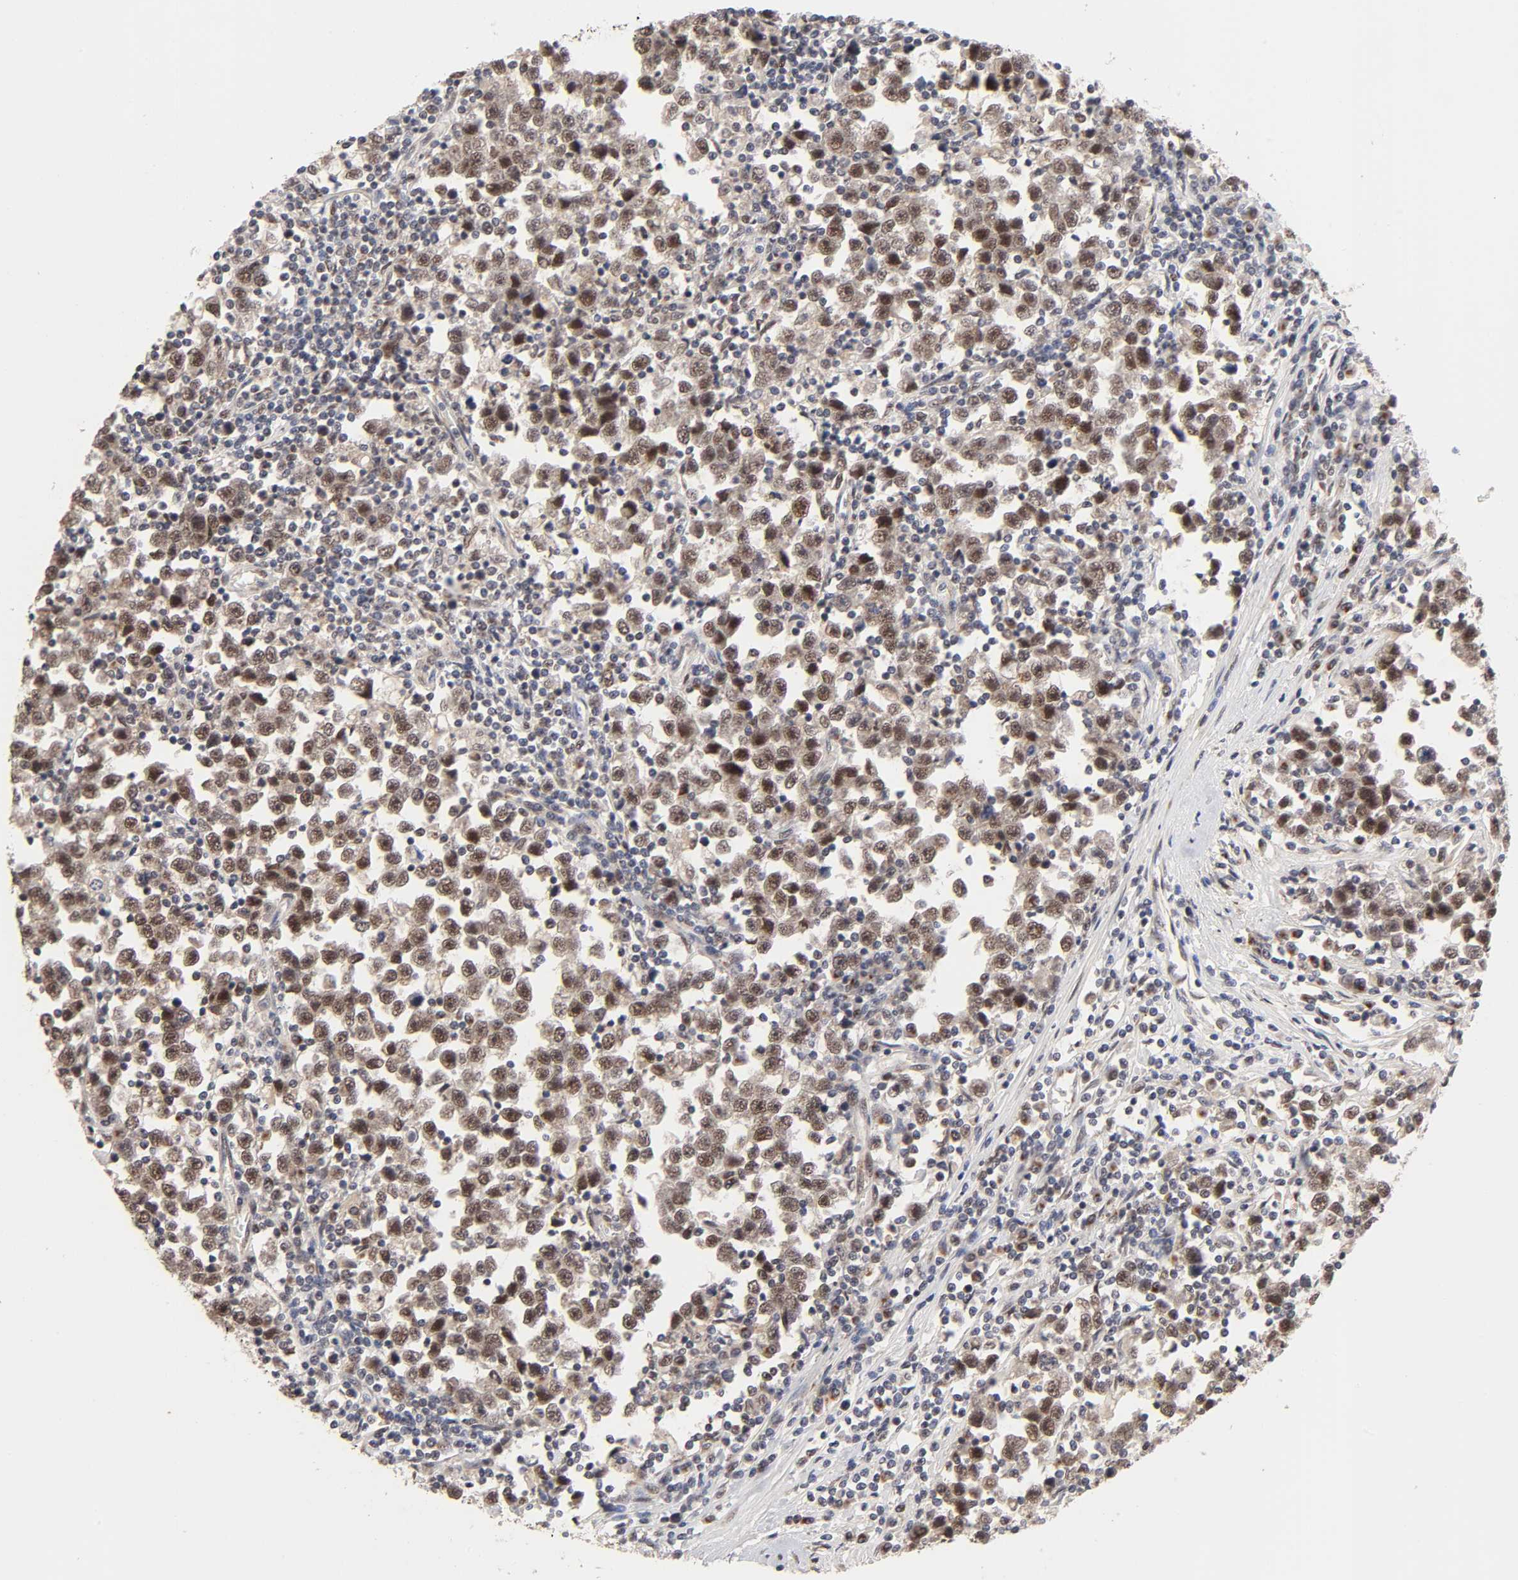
{"staining": {"intensity": "strong", "quantity": ">75%", "location": "nuclear"}, "tissue": "testis cancer", "cell_type": "Tumor cells", "image_type": "cancer", "snomed": [{"axis": "morphology", "description": "Seminoma, NOS"}, {"axis": "topography", "description": "Testis"}], "caption": "IHC of testis cancer (seminoma) demonstrates high levels of strong nuclear expression in approximately >75% of tumor cells.", "gene": "EP300", "patient": {"sex": "male", "age": 43}}